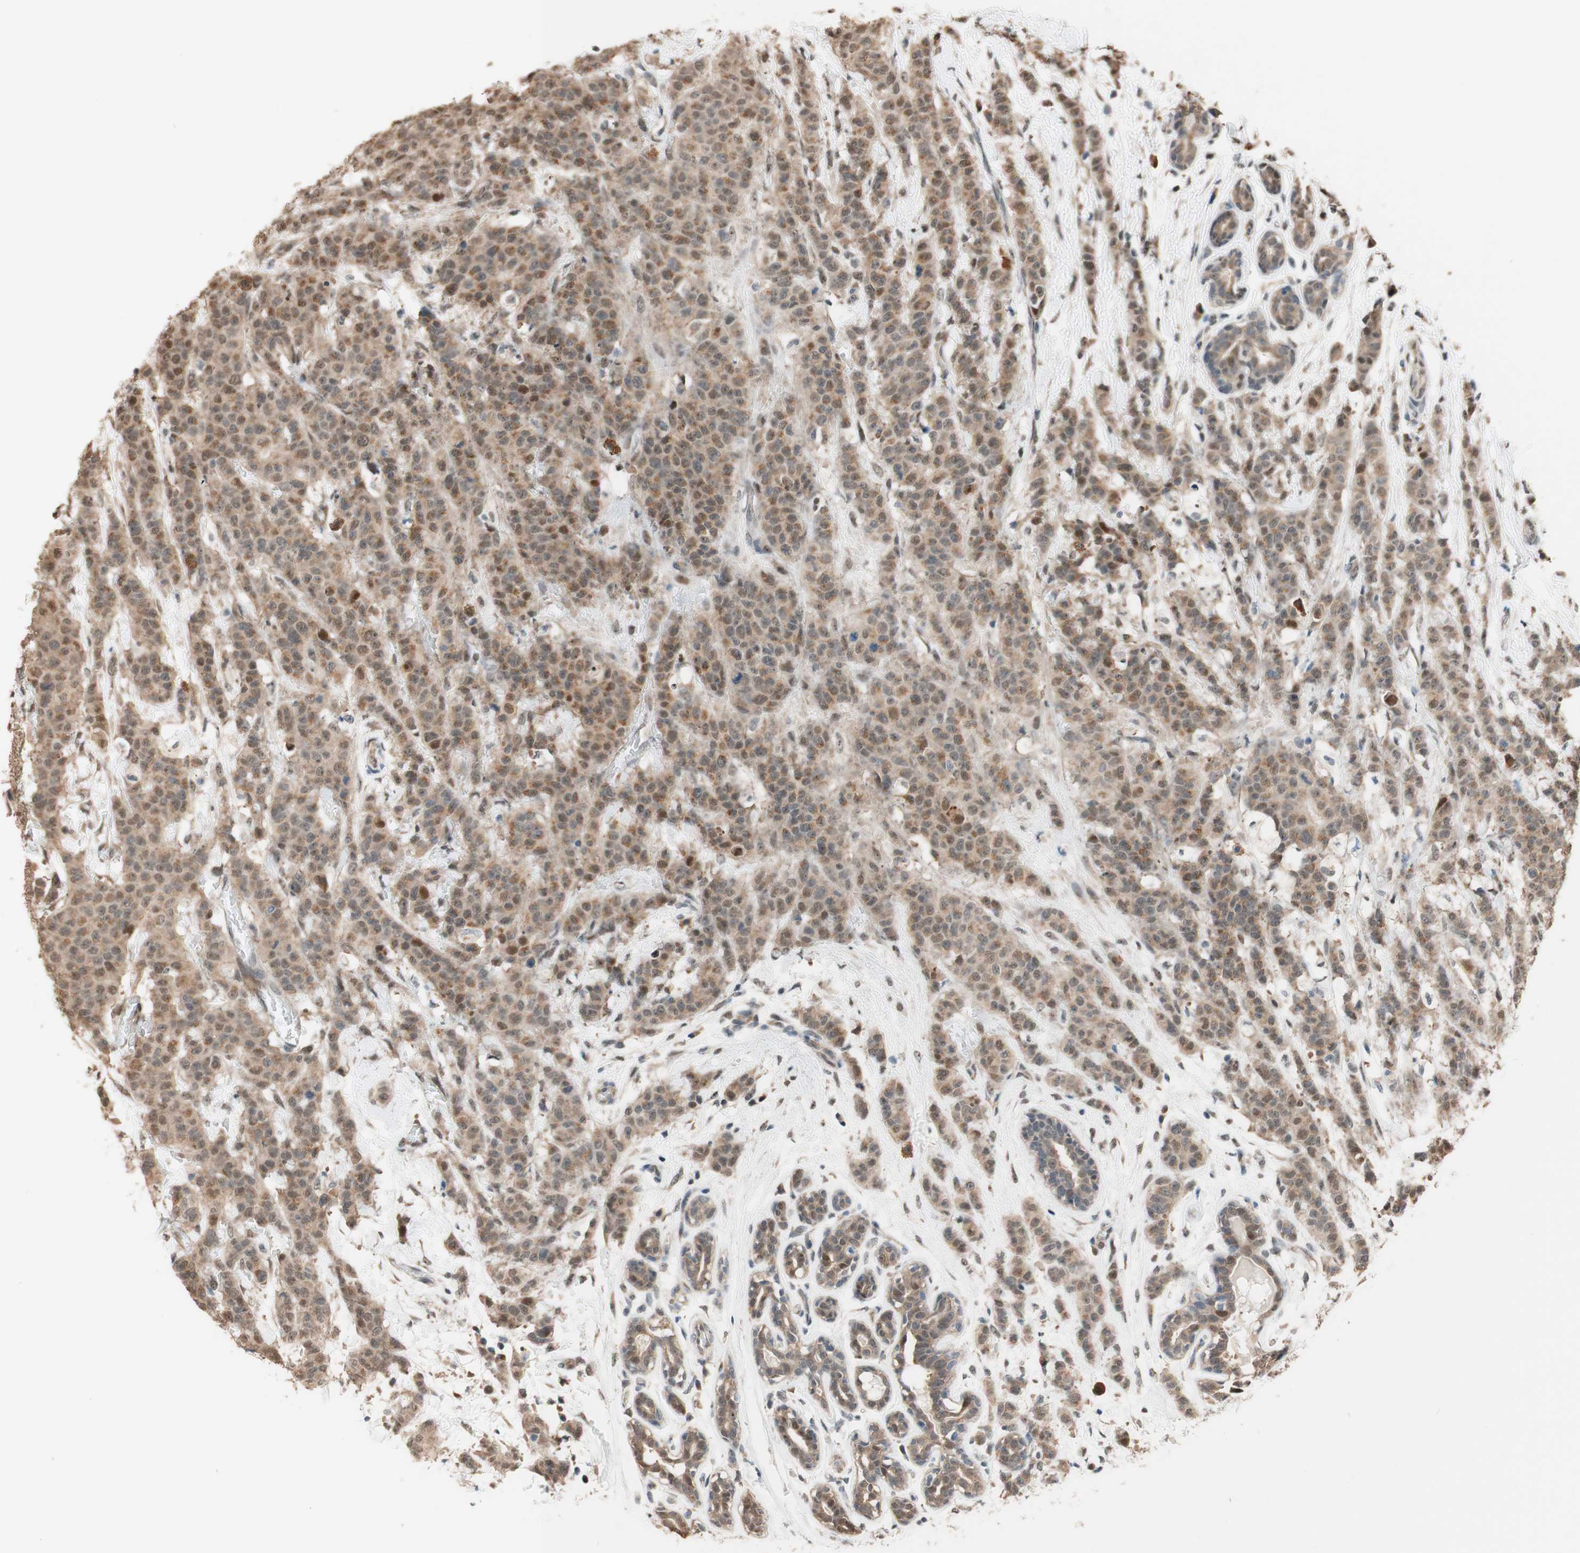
{"staining": {"intensity": "moderate", "quantity": ">75%", "location": "cytoplasmic/membranous"}, "tissue": "breast cancer", "cell_type": "Tumor cells", "image_type": "cancer", "snomed": [{"axis": "morphology", "description": "Normal tissue, NOS"}, {"axis": "morphology", "description": "Duct carcinoma"}, {"axis": "topography", "description": "Breast"}], "caption": "Protein analysis of breast cancer (intraductal carcinoma) tissue displays moderate cytoplasmic/membranous positivity in about >75% of tumor cells.", "gene": "CCNC", "patient": {"sex": "female", "age": 40}}